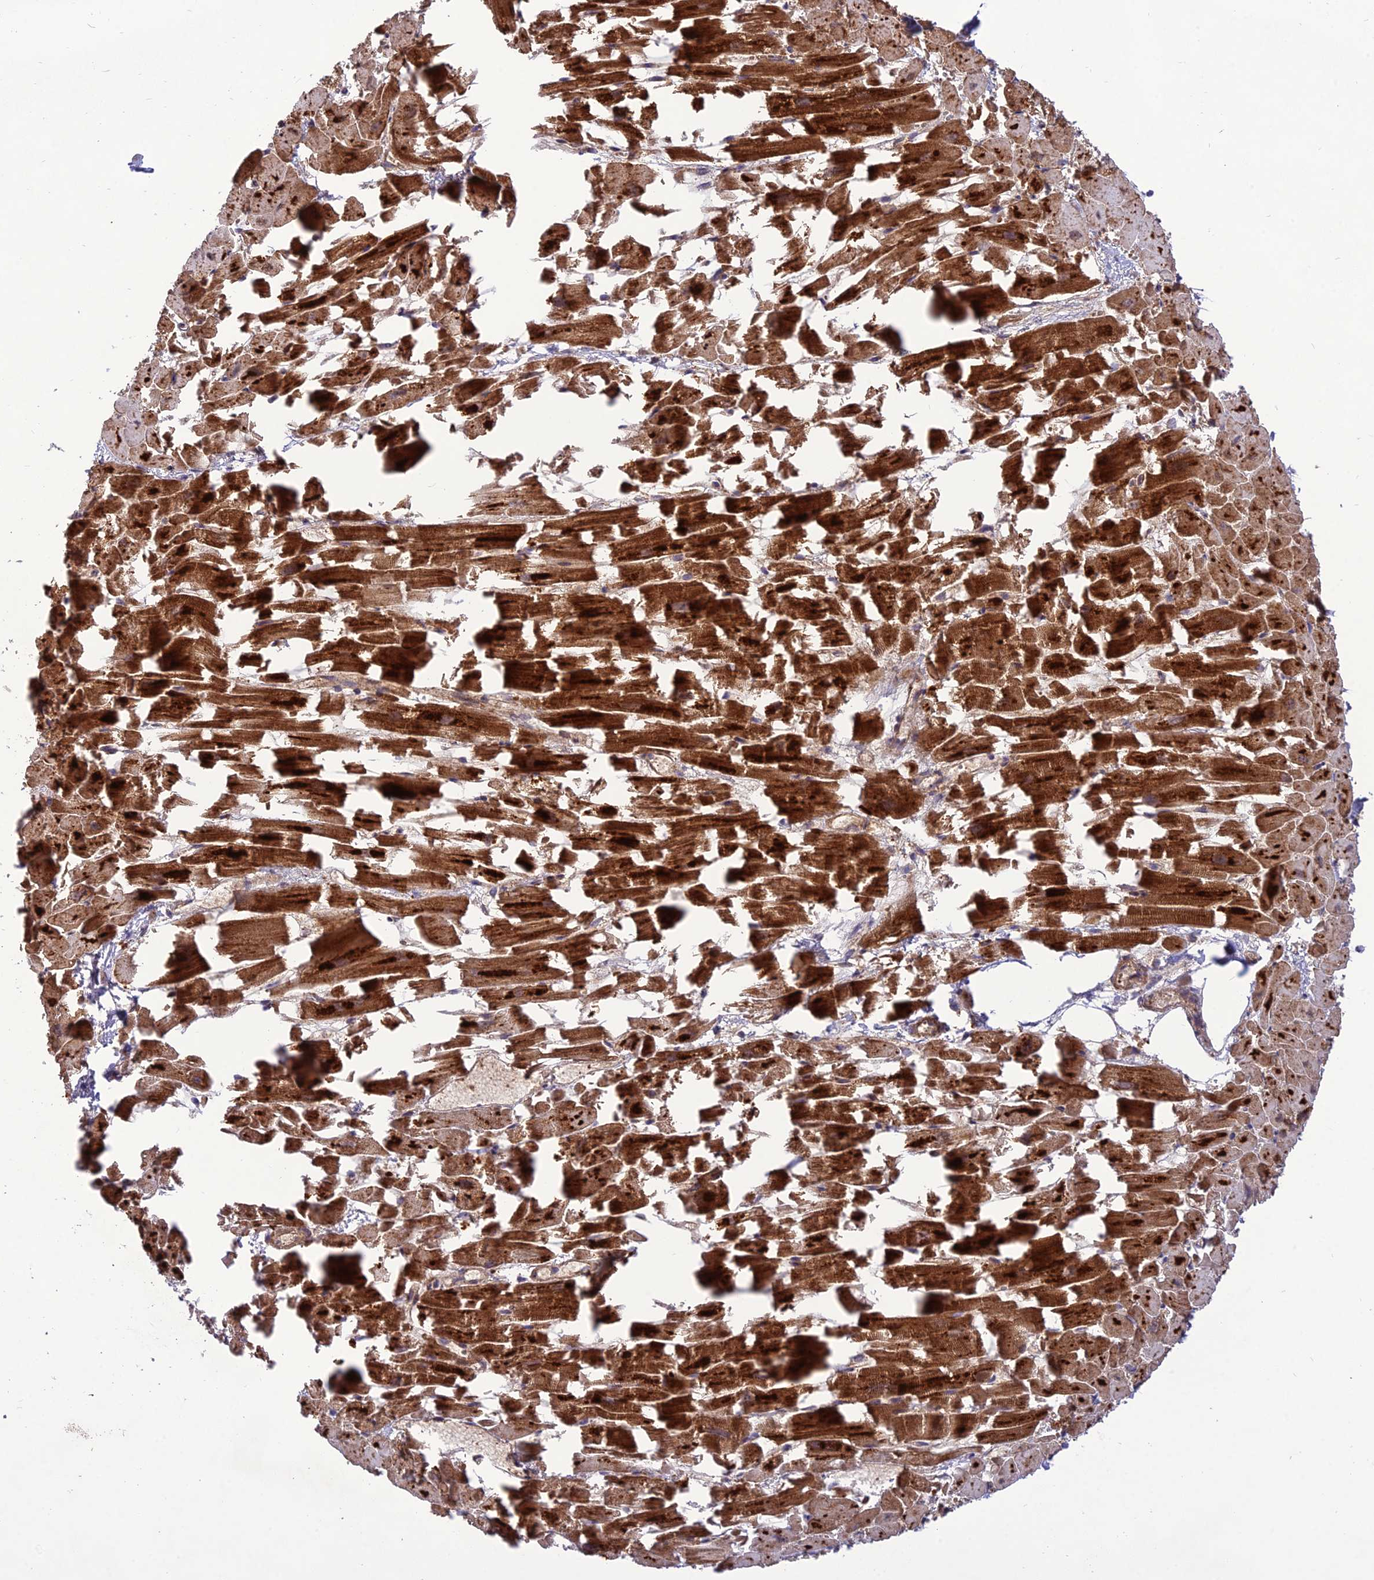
{"staining": {"intensity": "strong", "quantity": ">75%", "location": "cytoplasmic/membranous"}, "tissue": "heart muscle", "cell_type": "Cardiomyocytes", "image_type": "normal", "snomed": [{"axis": "morphology", "description": "Normal tissue, NOS"}, {"axis": "topography", "description": "Heart"}], "caption": "Protein expression analysis of unremarkable heart muscle reveals strong cytoplasmic/membranous positivity in about >75% of cardiomyocytes.", "gene": "NDUFC1", "patient": {"sex": "female", "age": 64}}